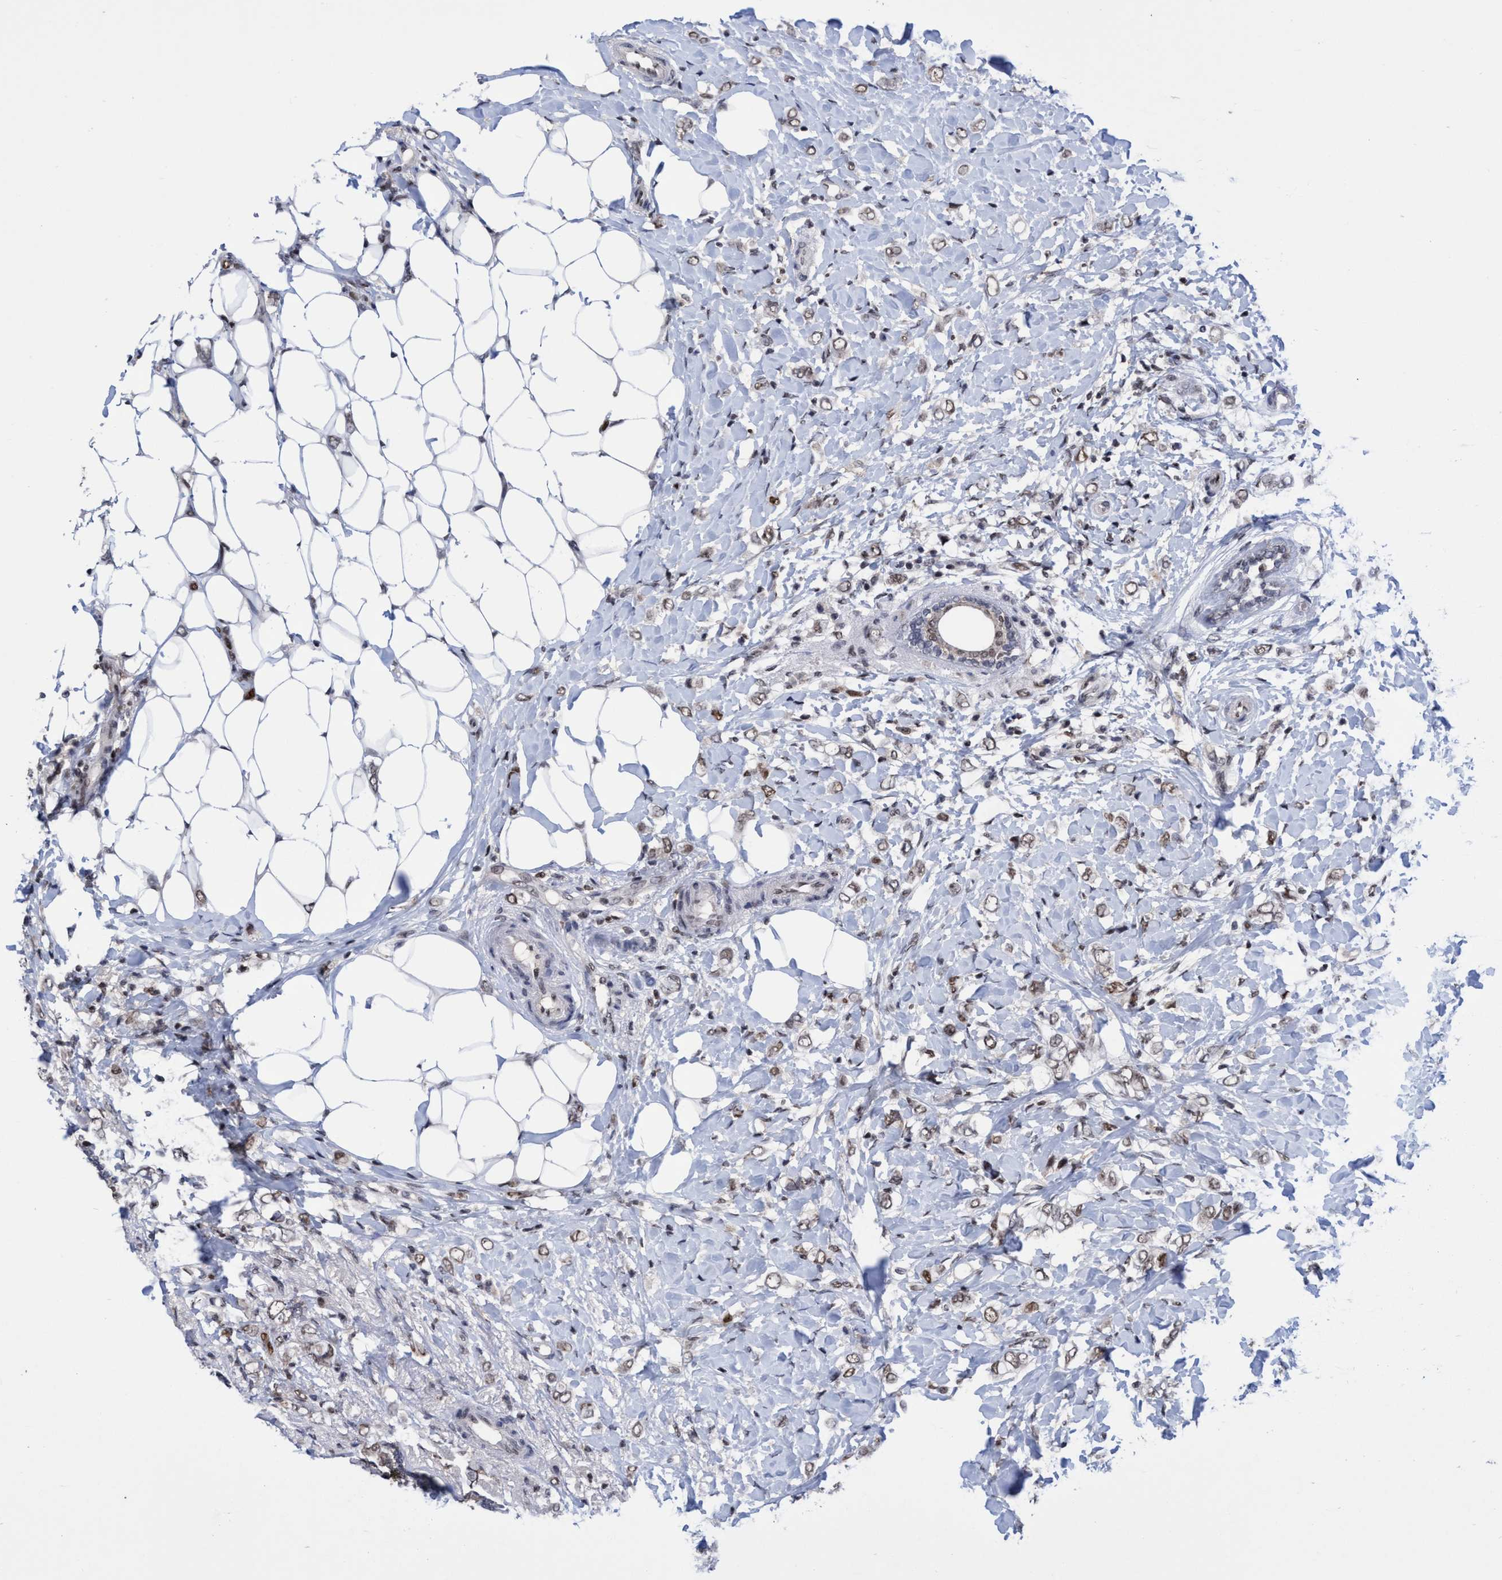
{"staining": {"intensity": "weak", "quantity": ">75%", "location": "cytoplasmic/membranous,nuclear"}, "tissue": "breast cancer", "cell_type": "Tumor cells", "image_type": "cancer", "snomed": [{"axis": "morphology", "description": "Normal tissue, NOS"}, {"axis": "morphology", "description": "Lobular carcinoma"}, {"axis": "topography", "description": "Breast"}], "caption": "Weak cytoplasmic/membranous and nuclear protein expression is appreciated in approximately >75% of tumor cells in breast cancer.", "gene": "C9orf78", "patient": {"sex": "female", "age": 47}}